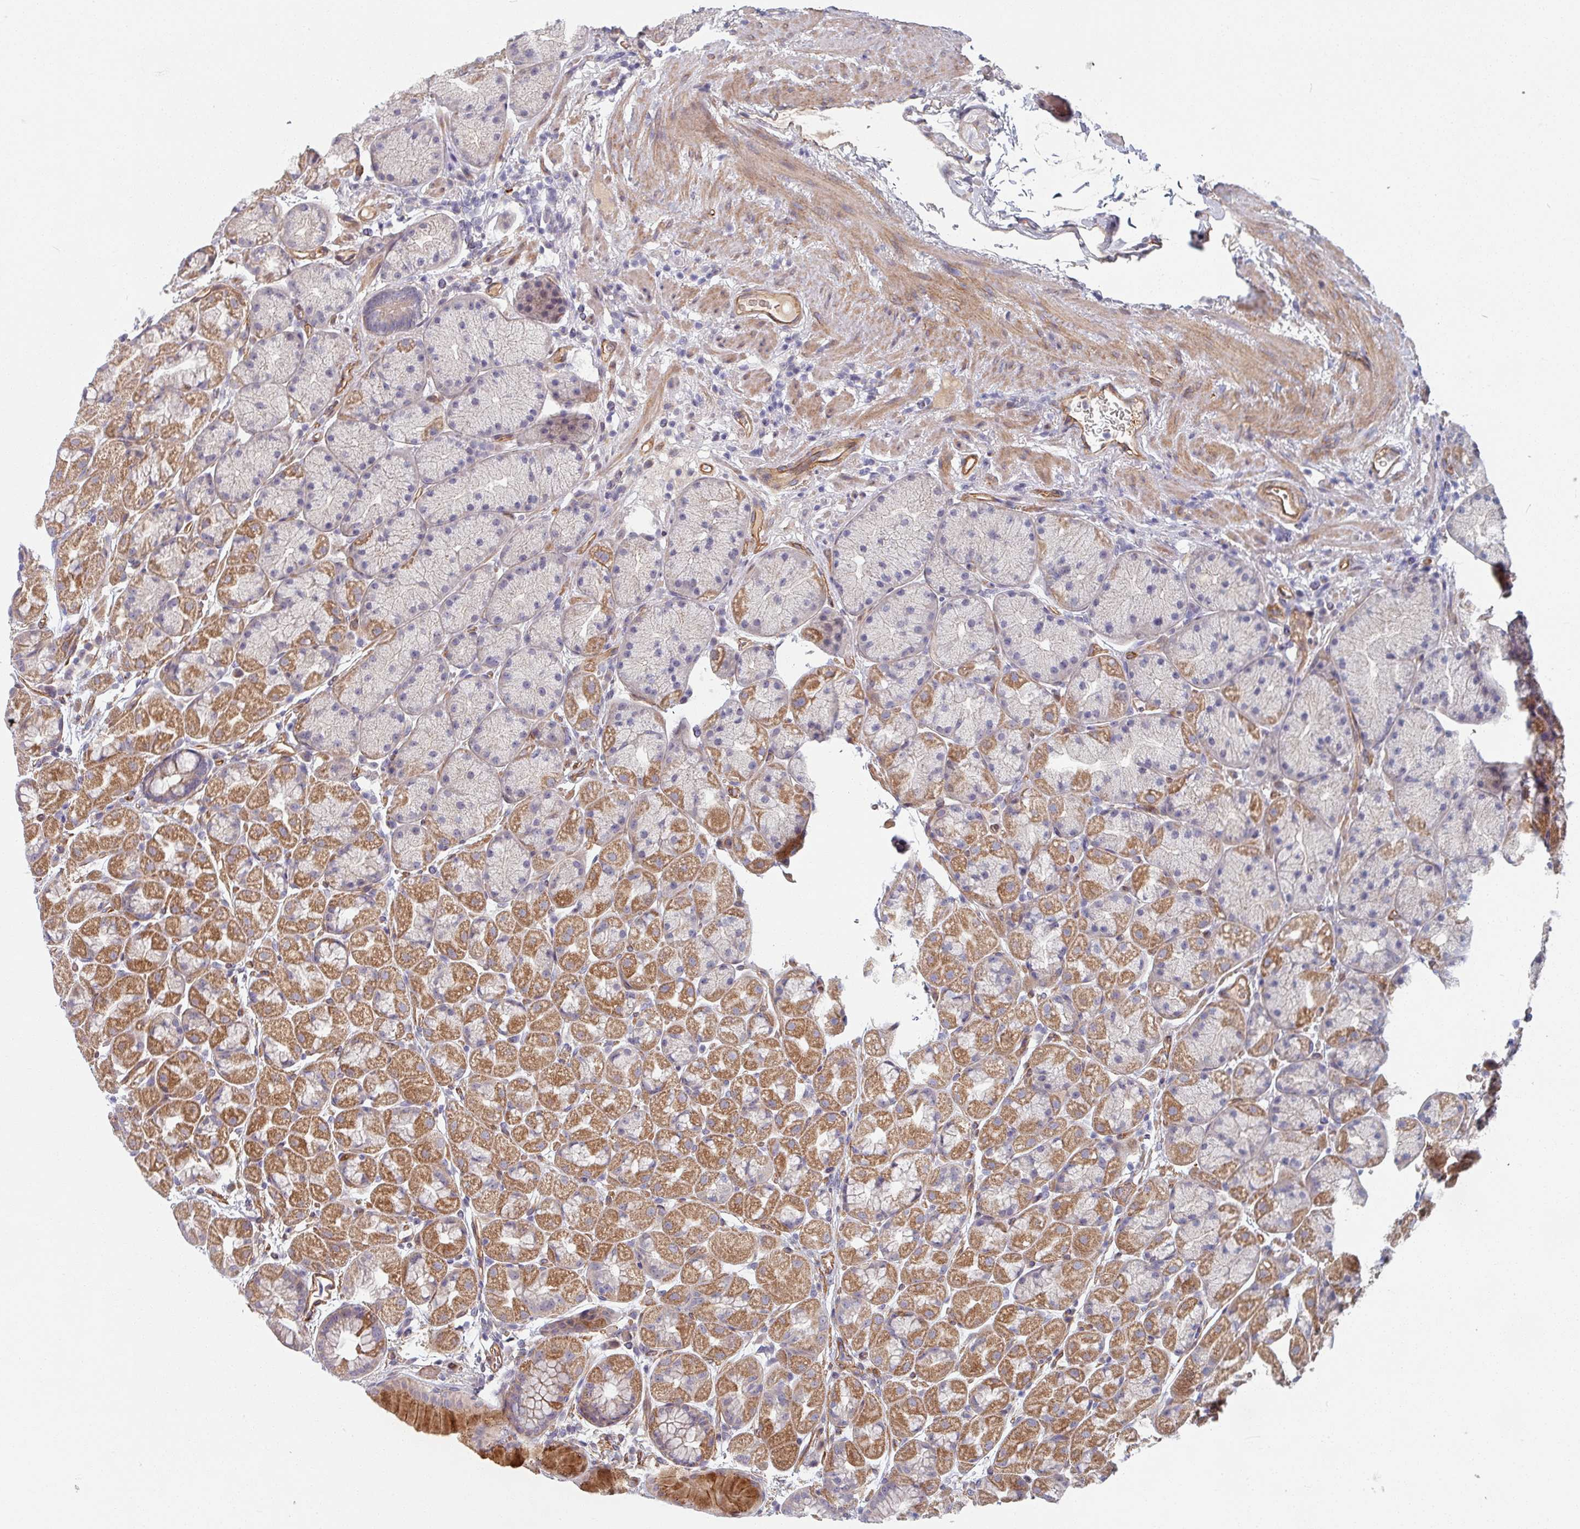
{"staining": {"intensity": "moderate", "quantity": "25%-75%", "location": "cytoplasmic/membranous"}, "tissue": "stomach", "cell_type": "Glandular cells", "image_type": "normal", "snomed": [{"axis": "morphology", "description": "Normal tissue, NOS"}, {"axis": "topography", "description": "Stomach, lower"}], "caption": "Unremarkable stomach displays moderate cytoplasmic/membranous positivity in about 25%-75% of glandular cells, visualized by immunohistochemistry. (Brightfield microscopy of DAB IHC at high magnification).", "gene": "C4BPB", "patient": {"sex": "male", "age": 67}}